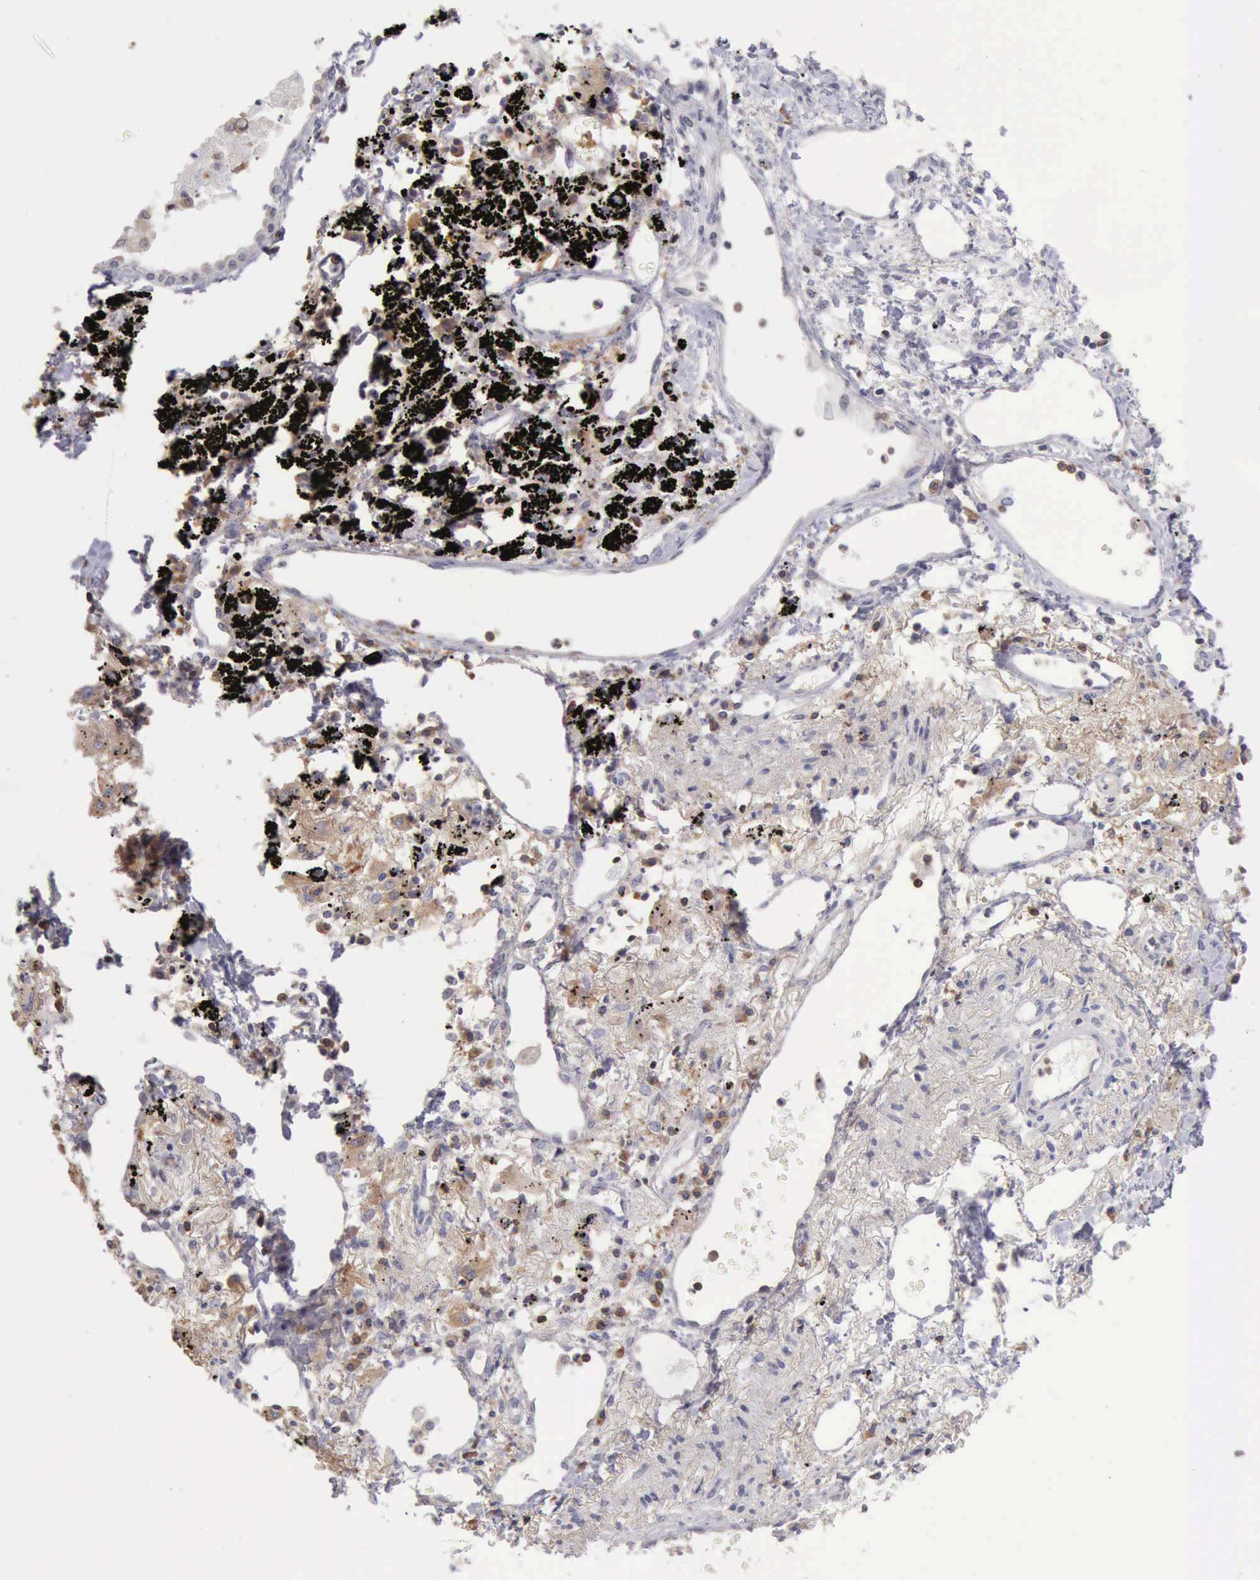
{"staining": {"intensity": "weak", "quantity": ">75%", "location": "cytoplasmic/membranous"}, "tissue": "lung cancer", "cell_type": "Tumor cells", "image_type": "cancer", "snomed": [{"axis": "morphology", "description": "Squamous cell carcinoma, NOS"}, {"axis": "topography", "description": "Lung"}], "caption": "Tumor cells demonstrate low levels of weak cytoplasmic/membranous staining in approximately >75% of cells in human lung cancer (squamous cell carcinoma).", "gene": "SASH3", "patient": {"sex": "male", "age": 71}}